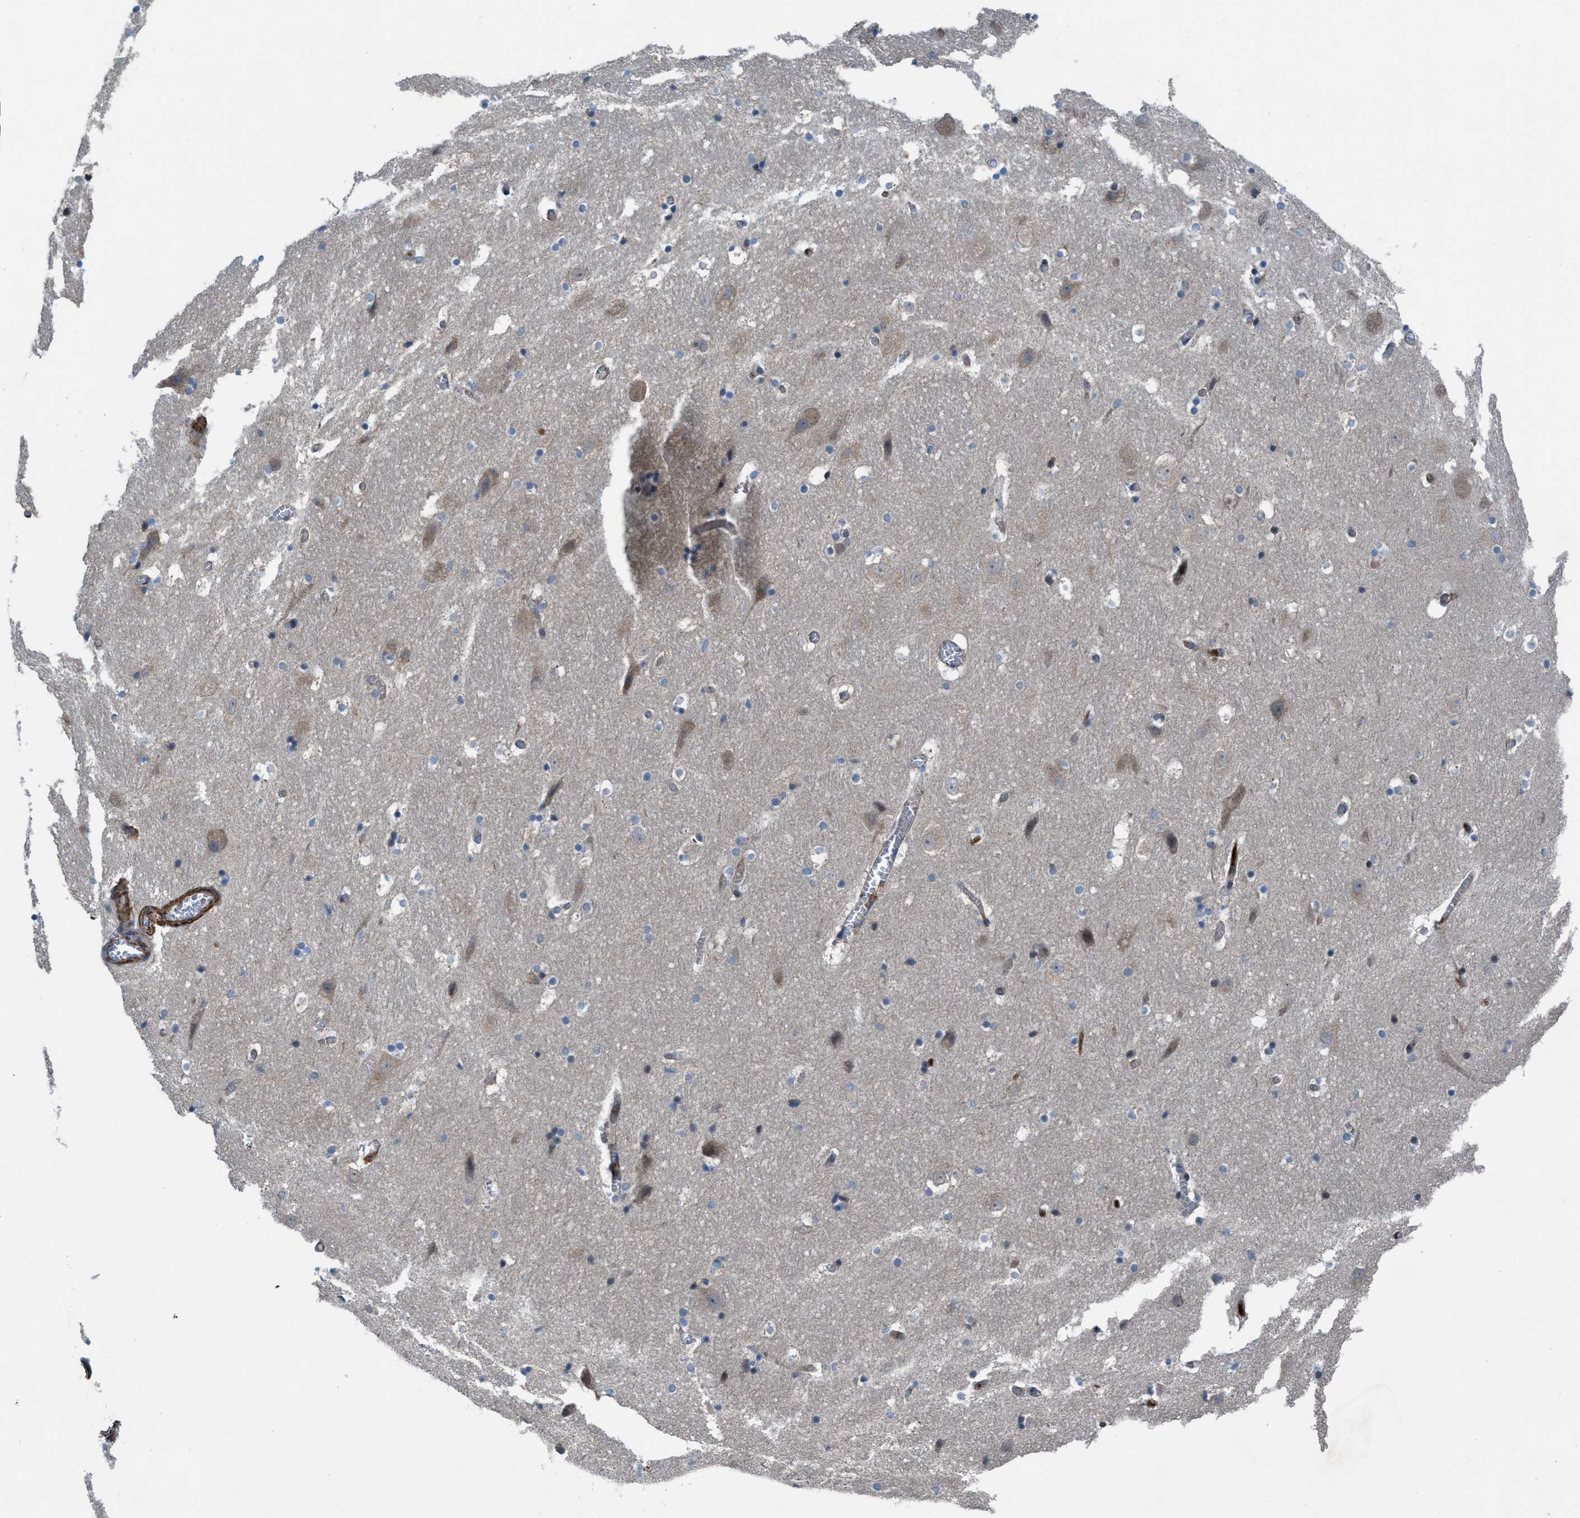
{"staining": {"intensity": "weak", "quantity": "<25%", "location": "cytoplasmic/membranous"}, "tissue": "hippocampus", "cell_type": "Glial cells", "image_type": "normal", "snomed": [{"axis": "morphology", "description": "Normal tissue, NOS"}, {"axis": "topography", "description": "Hippocampus"}], "caption": "A high-resolution micrograph shows immunohistochemistry (IHC) staining of normal hippocampus, which displays no significant expression in glial cells.", "gene": "SLC6A9", "patient": {"sex": "male", "age": 45}}